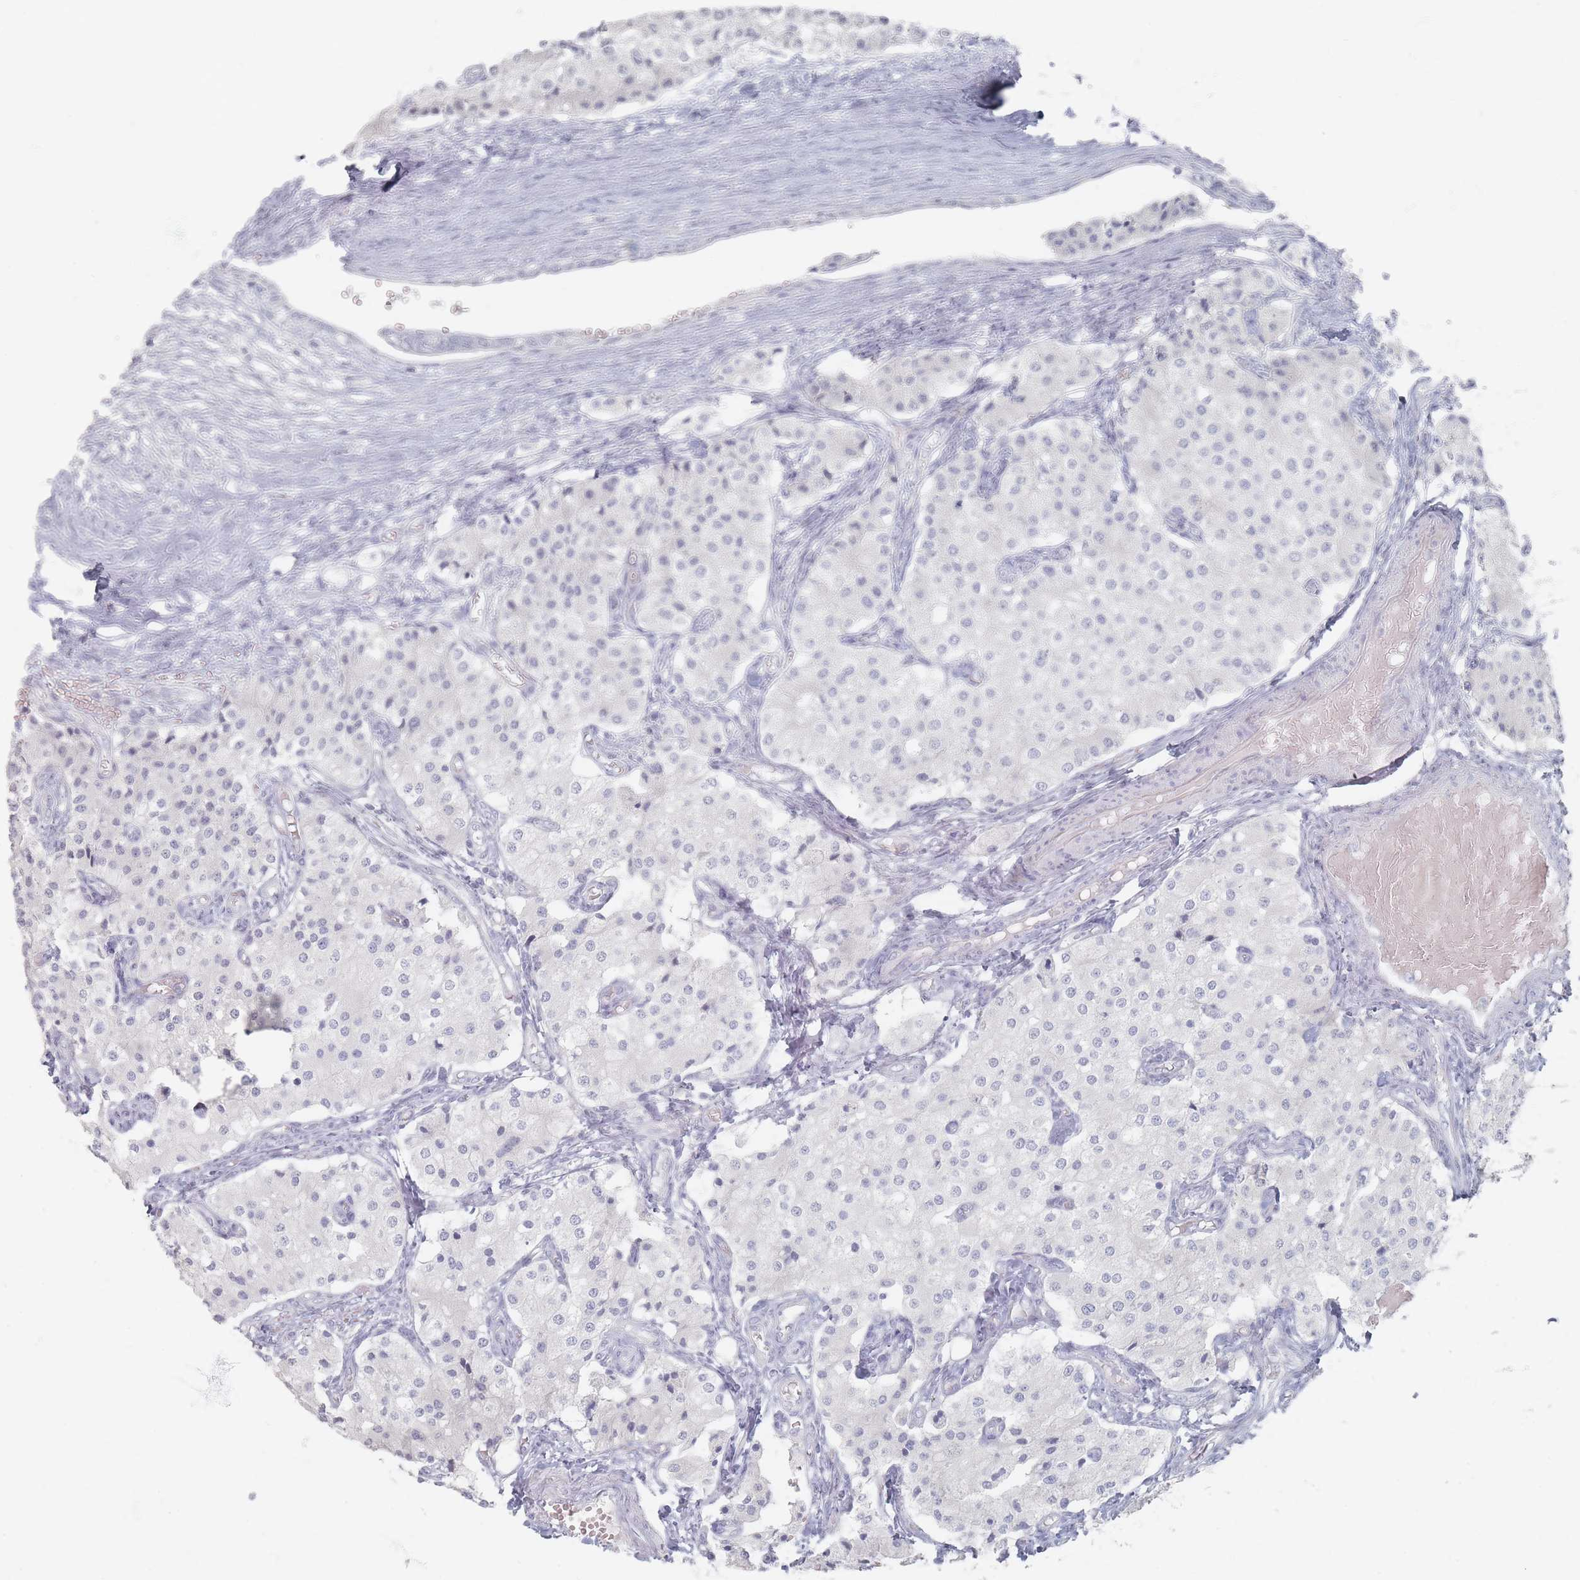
{"staining": {"intensity": "negative", "quantity": "none", "location": "none"}, "tissue": "carcinoid", "cell_type": "Tumor cells", "image_type": "cancer", "snomed": [{"axis": "morphology", "description": "Carcinoid, malignant, NOS"}, {"axis": "topography", "description": "Colon"}], "caption": "Carcinoid was stained to show a protein in brown. There is no significant expression in tumor cells.", "gene": "CD37", "patient": {"sex": "female", "age": 52}}